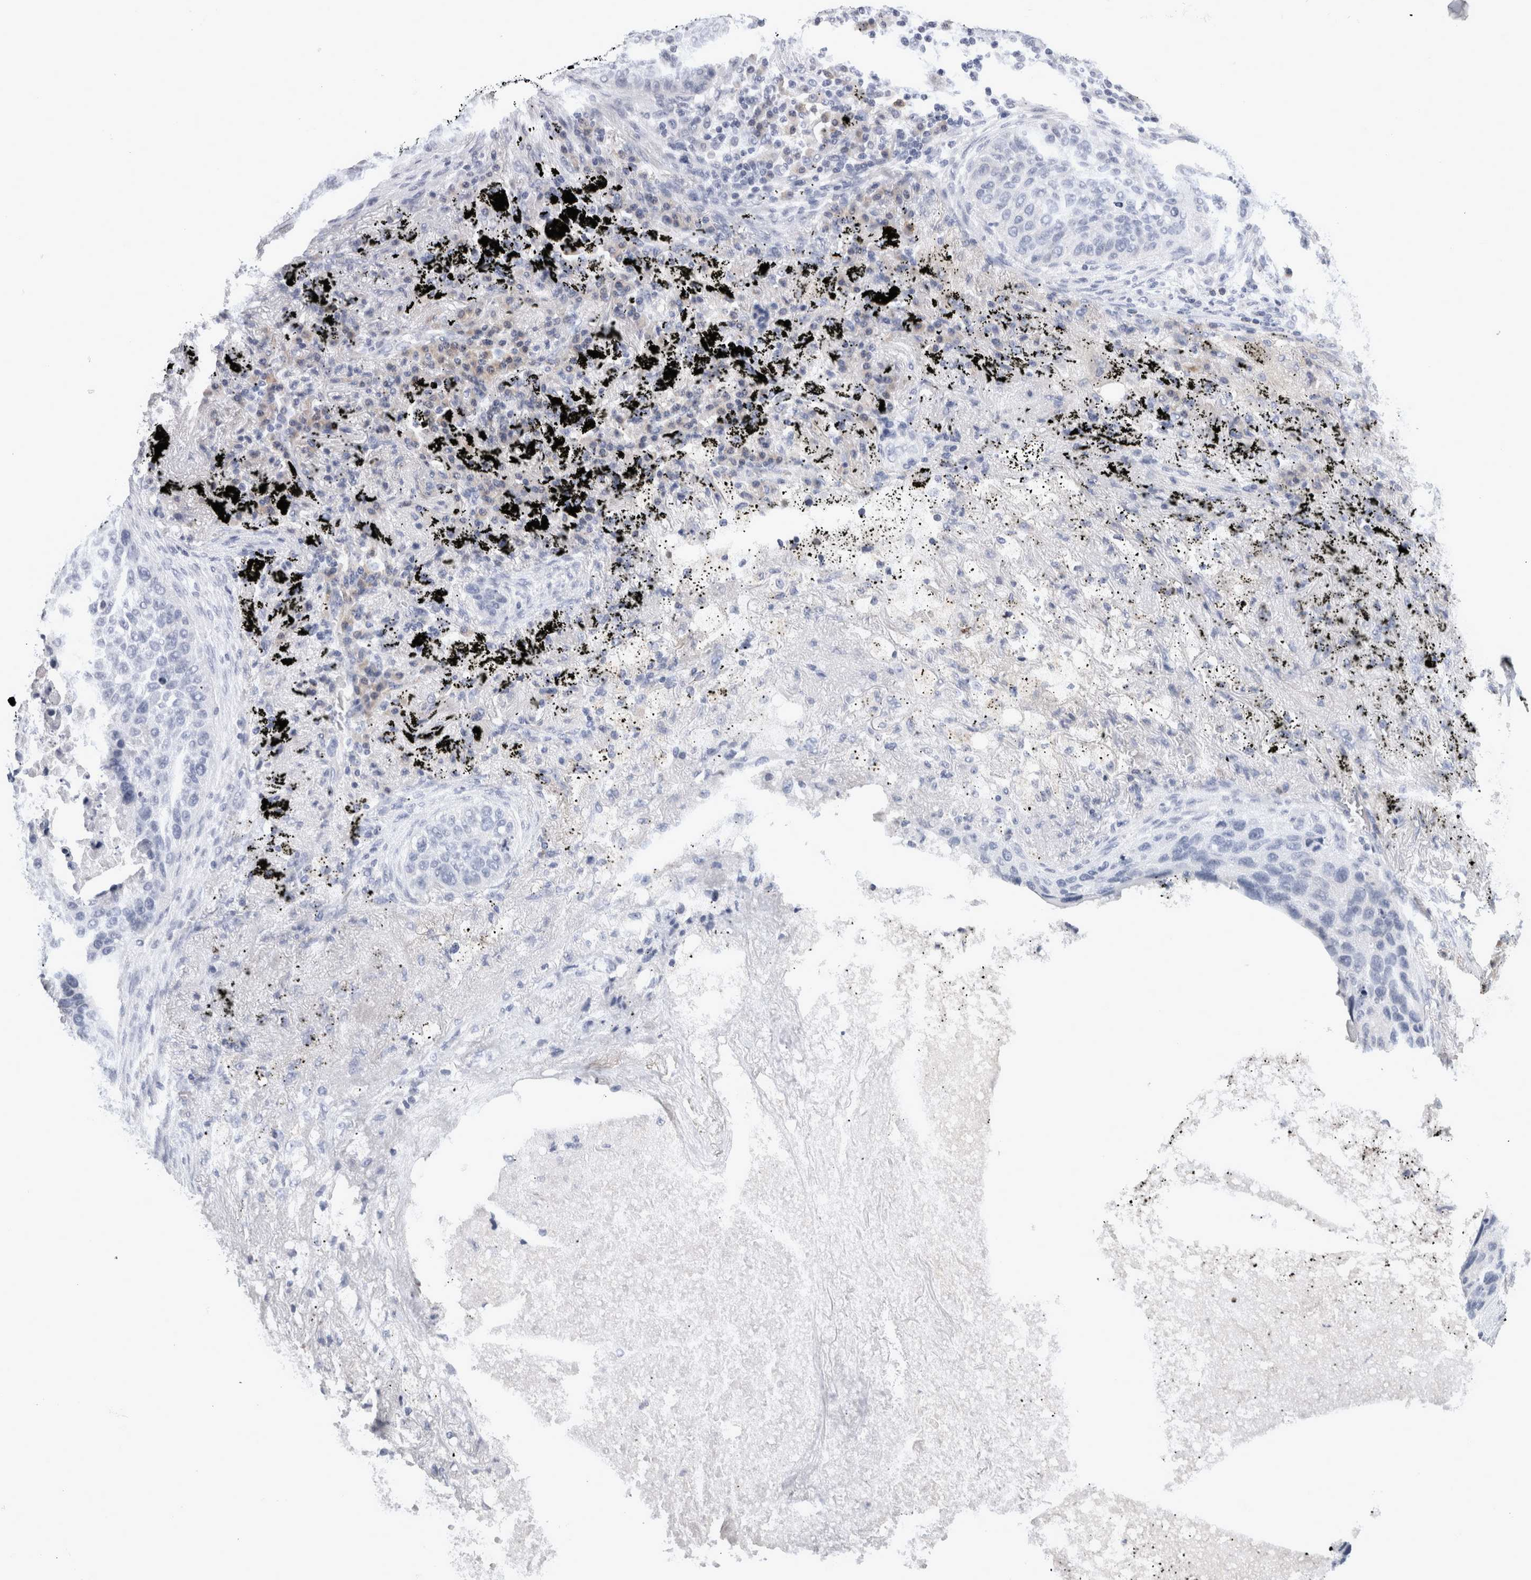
{"staining": {"intensity": "negative", "quantity": "none", "location": "none"}, "tissue": "lung cancer", "cell_type": "Tumor cells", "image_type": "cancer", "snomed": [{"axis": "morphology", "description": "Squamous cell carcinoma, NOS"}, {"axis": "topography", "description": "Lung"}], "caption": "This is an immunohistochemistry photomicrograph of lung cancer. There is no positivity in tumor cells.", "gene": "TCAP", "patient": {"sex": "female", "age": 63}}